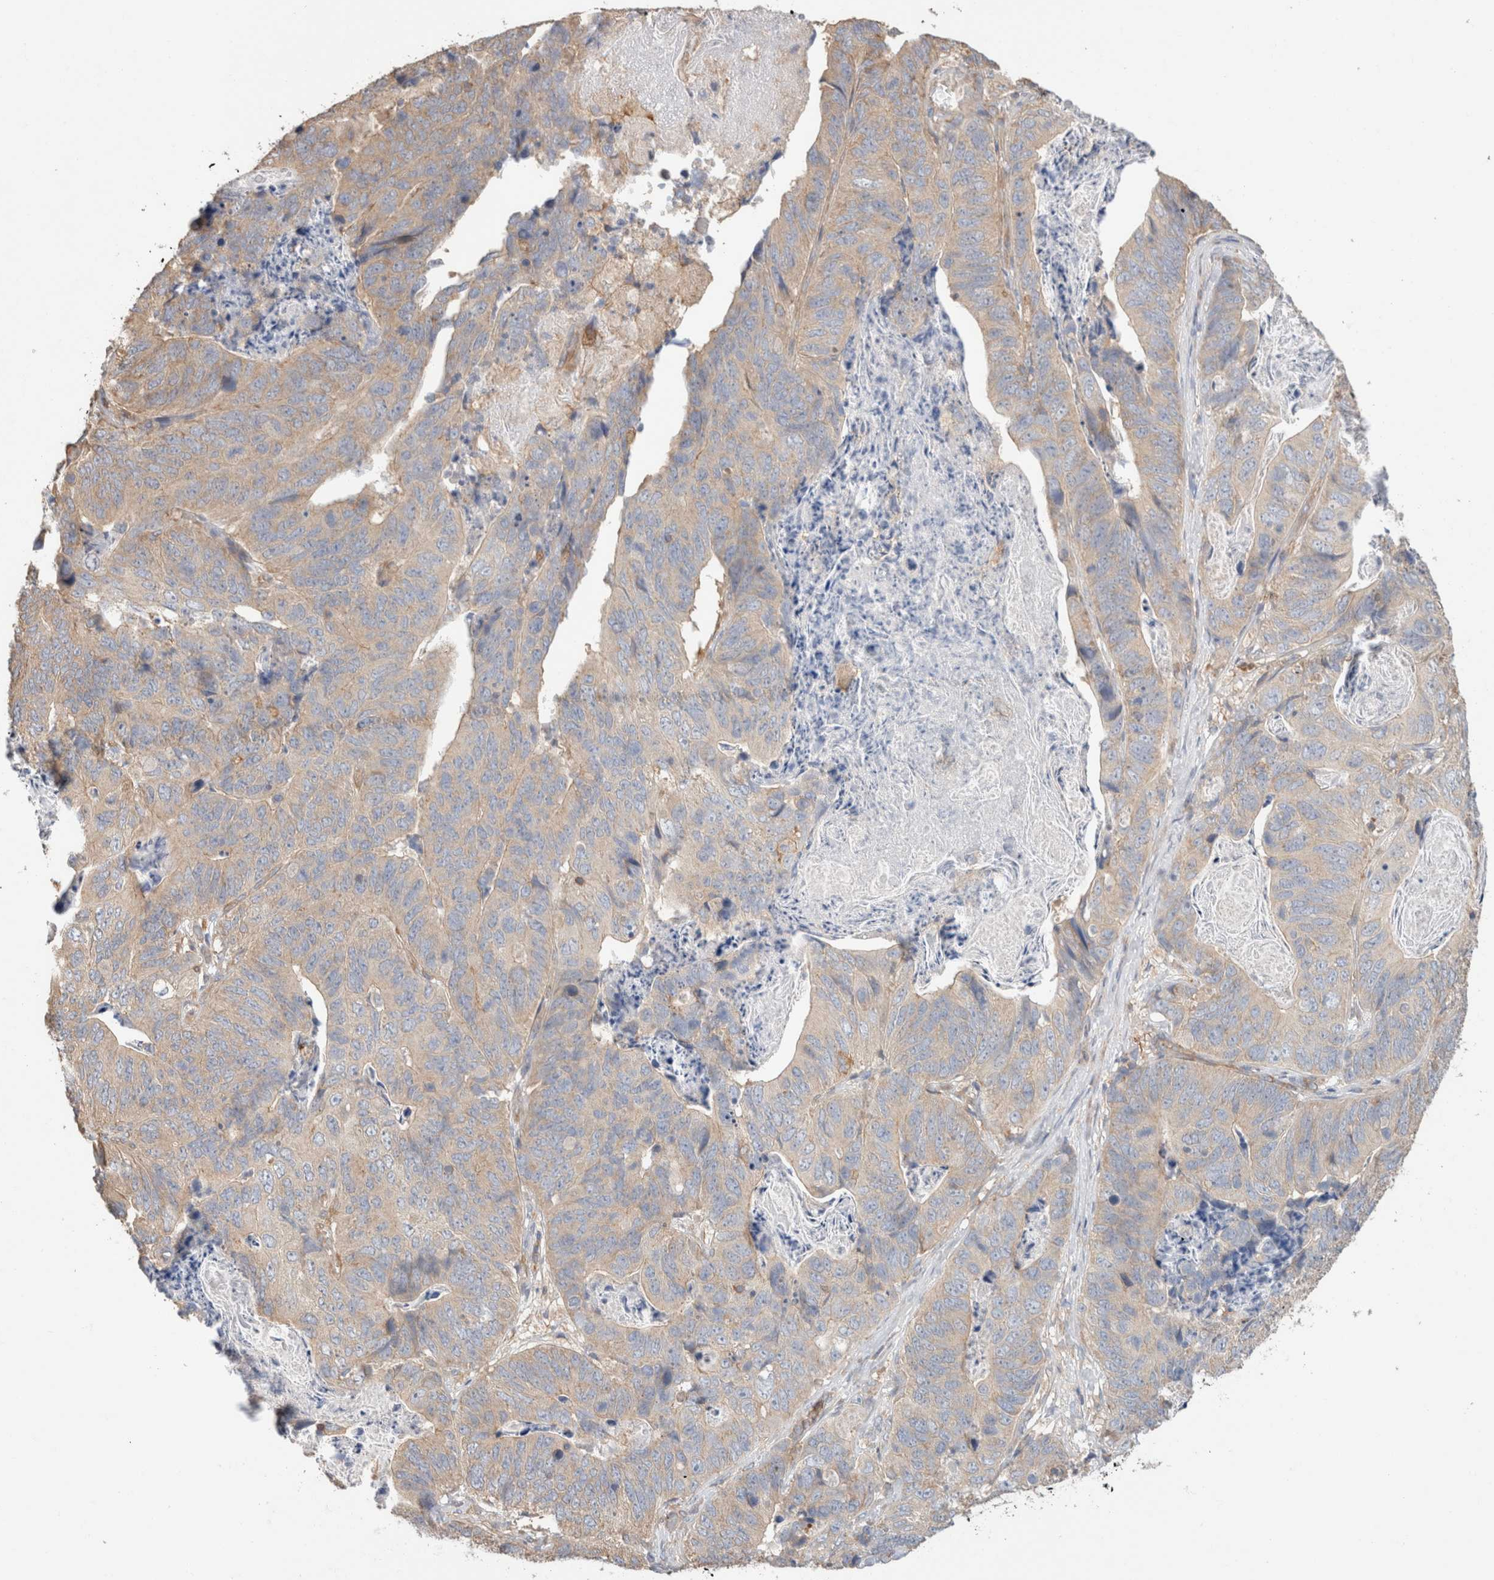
{"staining": {"intensity": "weak", "quantity": "25%-75%", "location": "cytoplasmic/membranous"}, "tissue": "stomach cancer", "cell_type": "Tumor cells", "image_type": "cancer", "snomed": [{"axis": "morphology", "description": "Normal tissue, NOS"}, {"axis": "morphology", "description": "Adenocarcinoma, NOS"}, {"axis": "topography", "description": "Stomach"}], "caption": "Stomach cancer (adenocarcinoma) was stained to show a protein in brown. There is low levels of weak cytoplasmic/membranous positivity in approximately 25%-75% of tumor cells.", "gene": "CFAP418", "patient": {"sex": "female", "age": 89}}